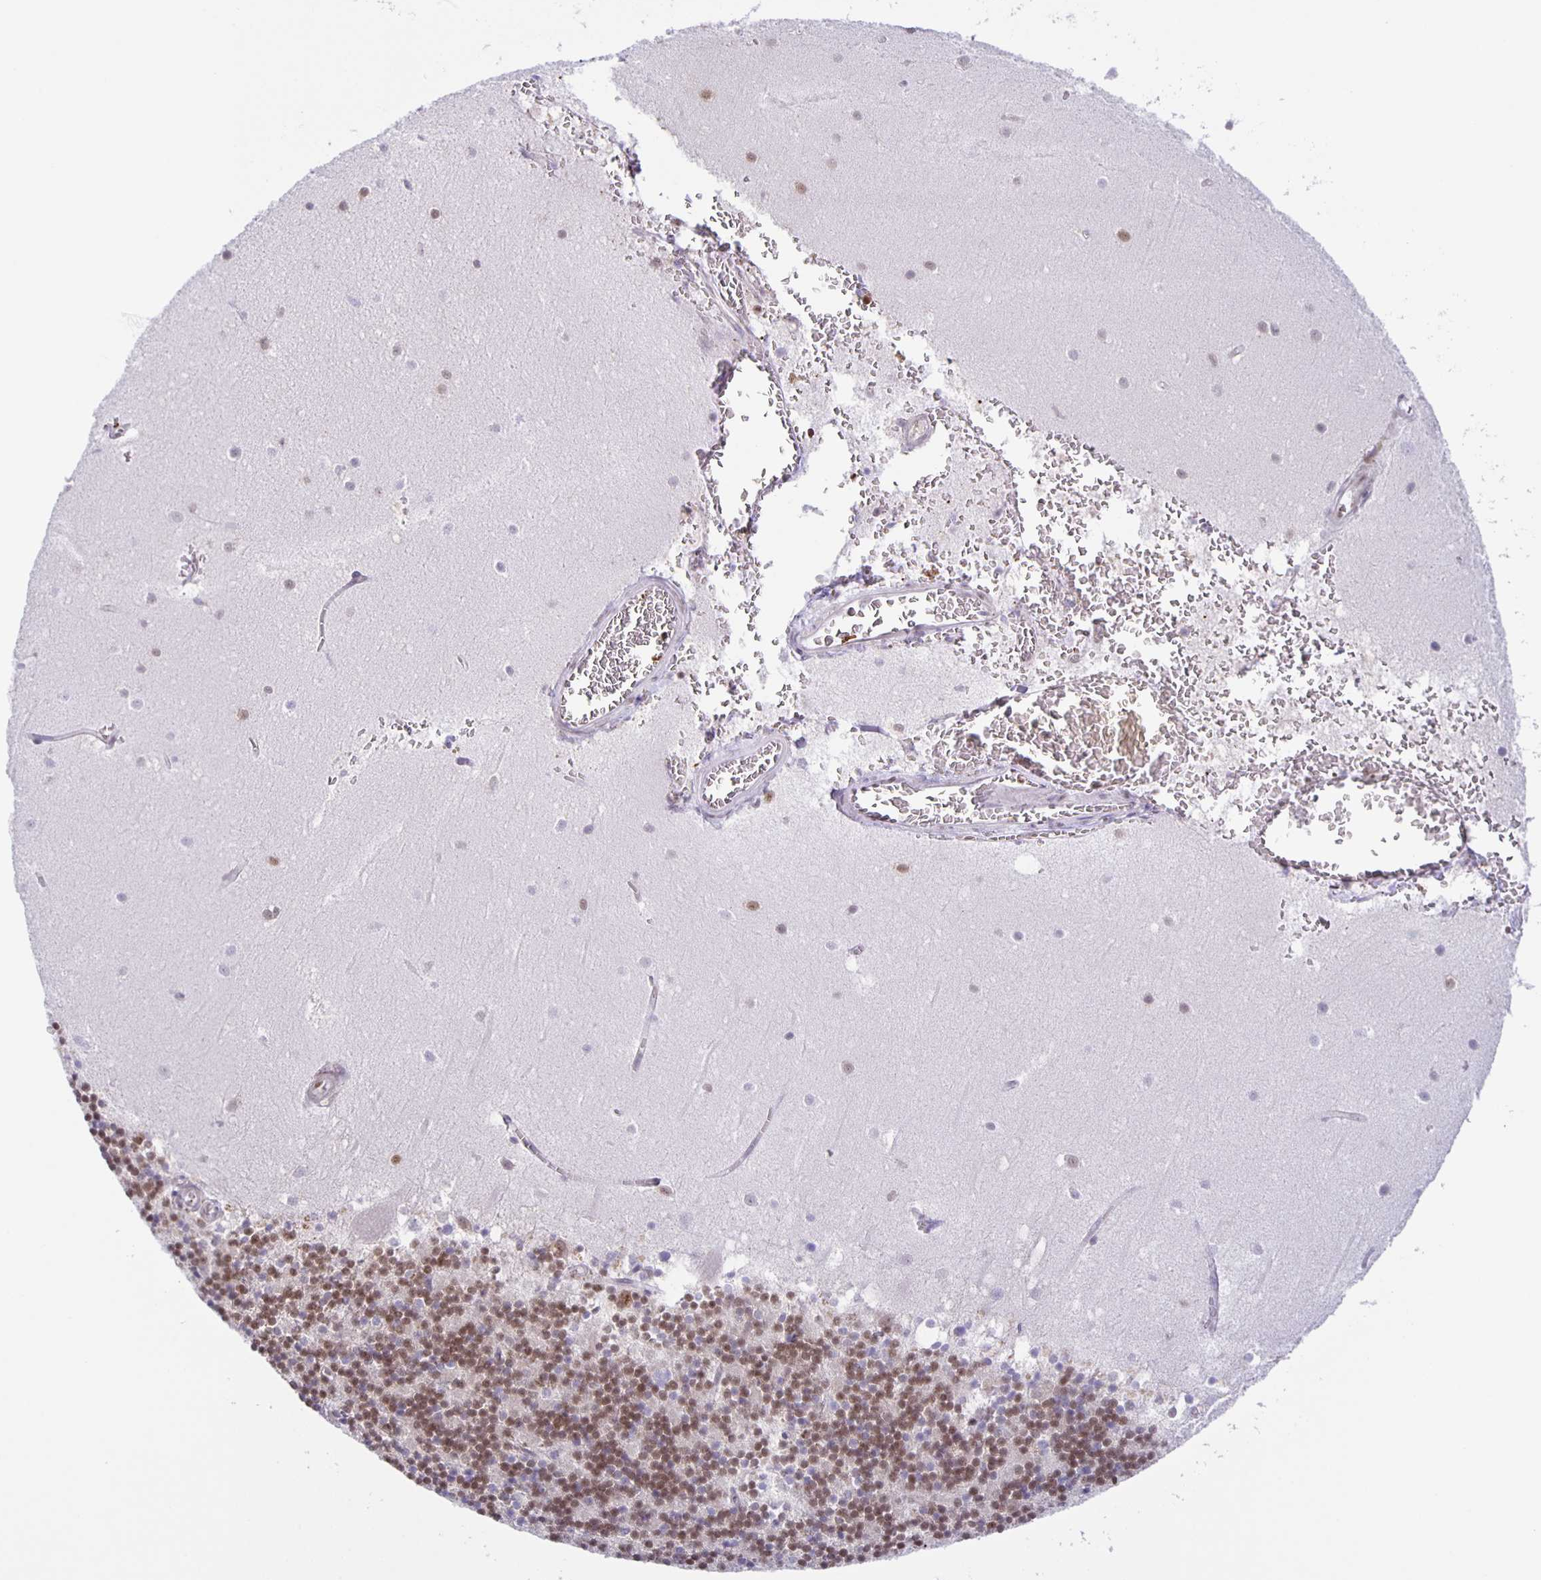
{"staining": {"intensity": "moderate", "quantity": ">75%", "location": "nuclear"}, "tissue": "cerebellum", "cell_type": "Cells in granular layer", "image_type": "normal", "snomed": [{"axis": "morphology", "description": "Normal tissue, NOS"}, {"axis": "topography", "description": "Cerebellum"}], "caption": "The image displays staining of benign cerebellum, revealing moderate nuclear protein positivity (brown color) within cells in granular layer.", "gene": "ZRANB2", "patient": {"sex": "male", "age": 54}}